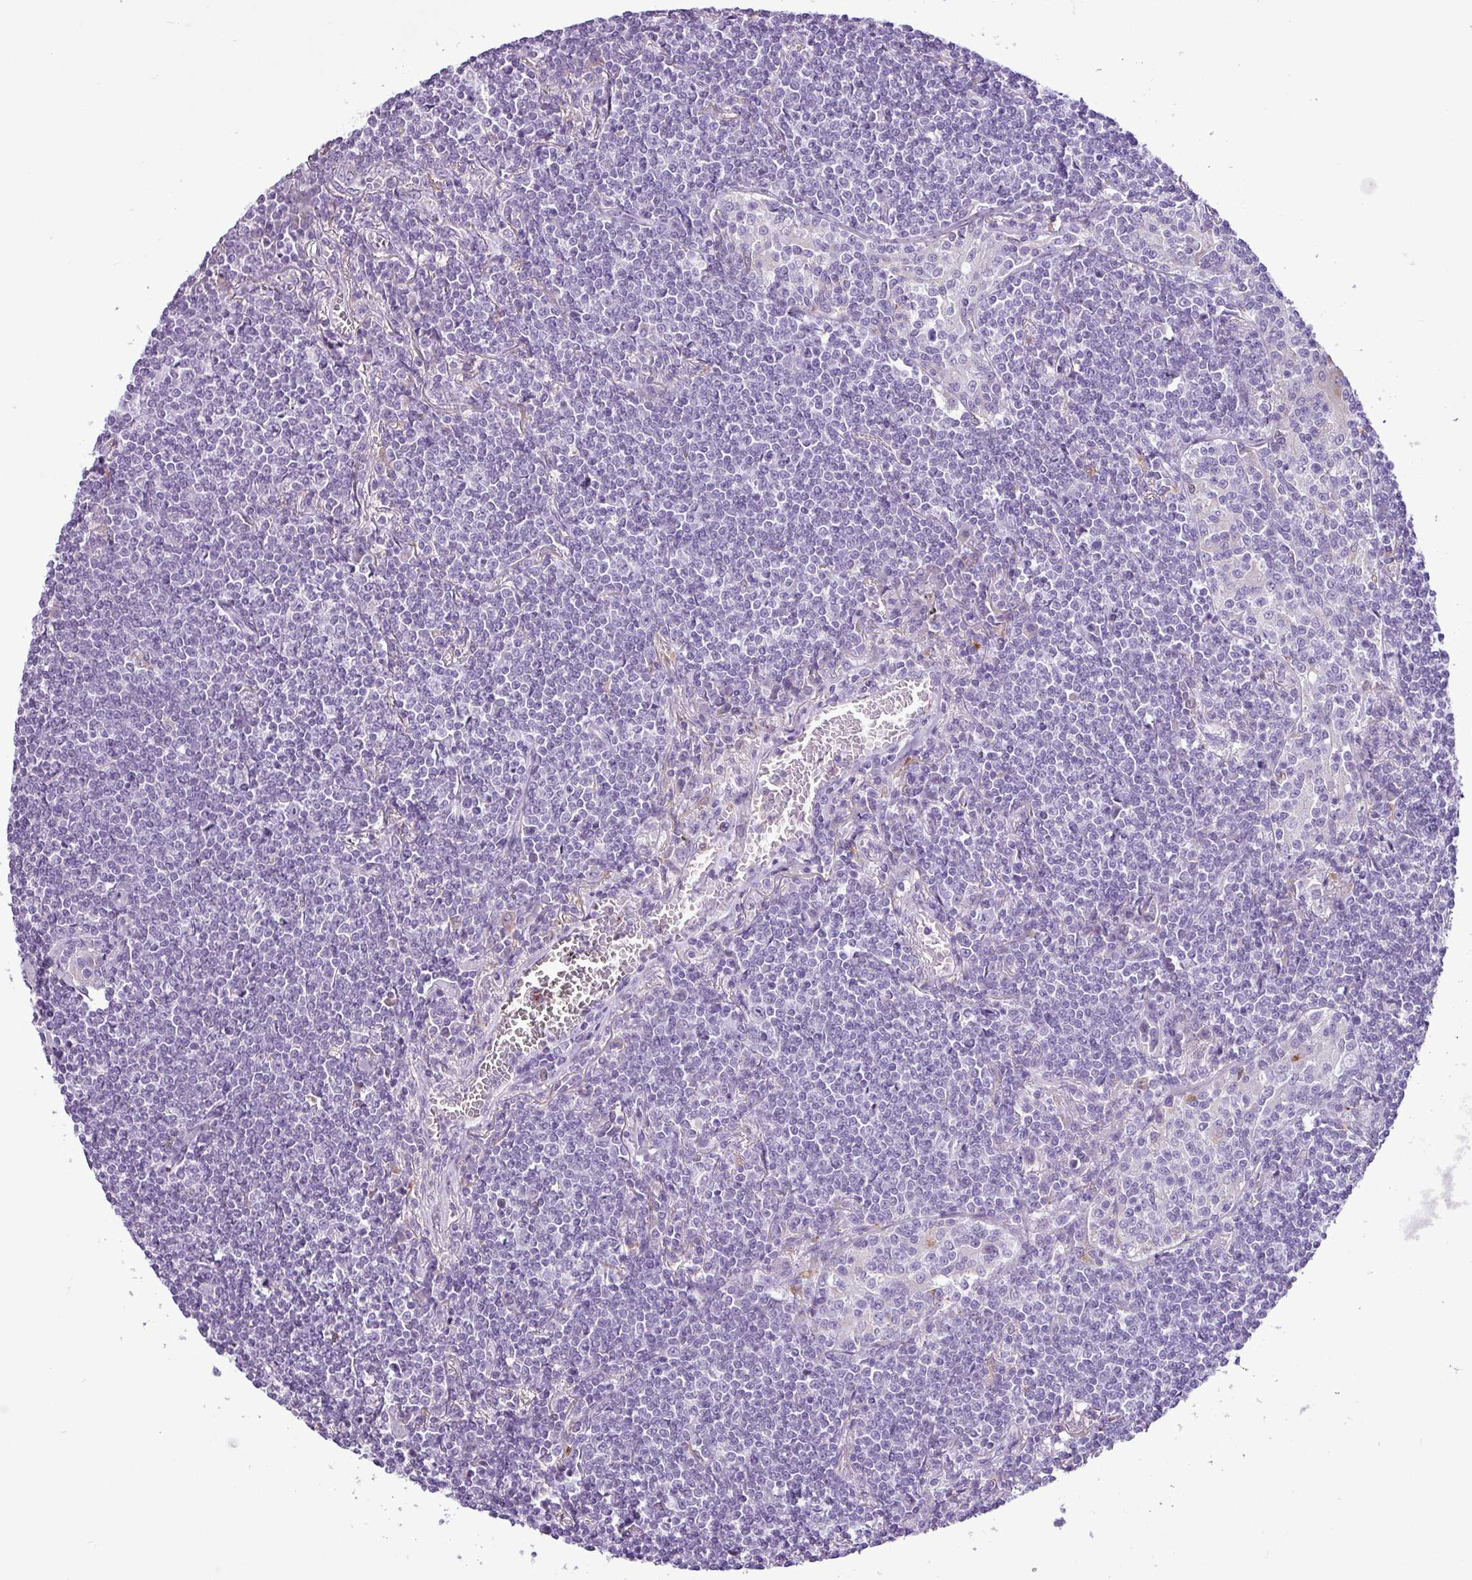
{"staining": {"intensity": "negative", "quantity": "none", "location": "none"}, "tissue": "lymphoma", "cell_type": "Tumor cells", "image_type": "cancer", "snomed": [{"axis": "morphology", "description": "Malignant lymphoma, non-Hodgkin's type, Low grade"}, {"axis": "topography", "description": "Lung"}], "caption": "Human low-grade malignant lymphoma, non-Hodgkin's type stained for a protein using IHC exhibits no expression in tumor cells.", "gene": "TMEM200C", "patient": {"sex": "female", "age": 71}}